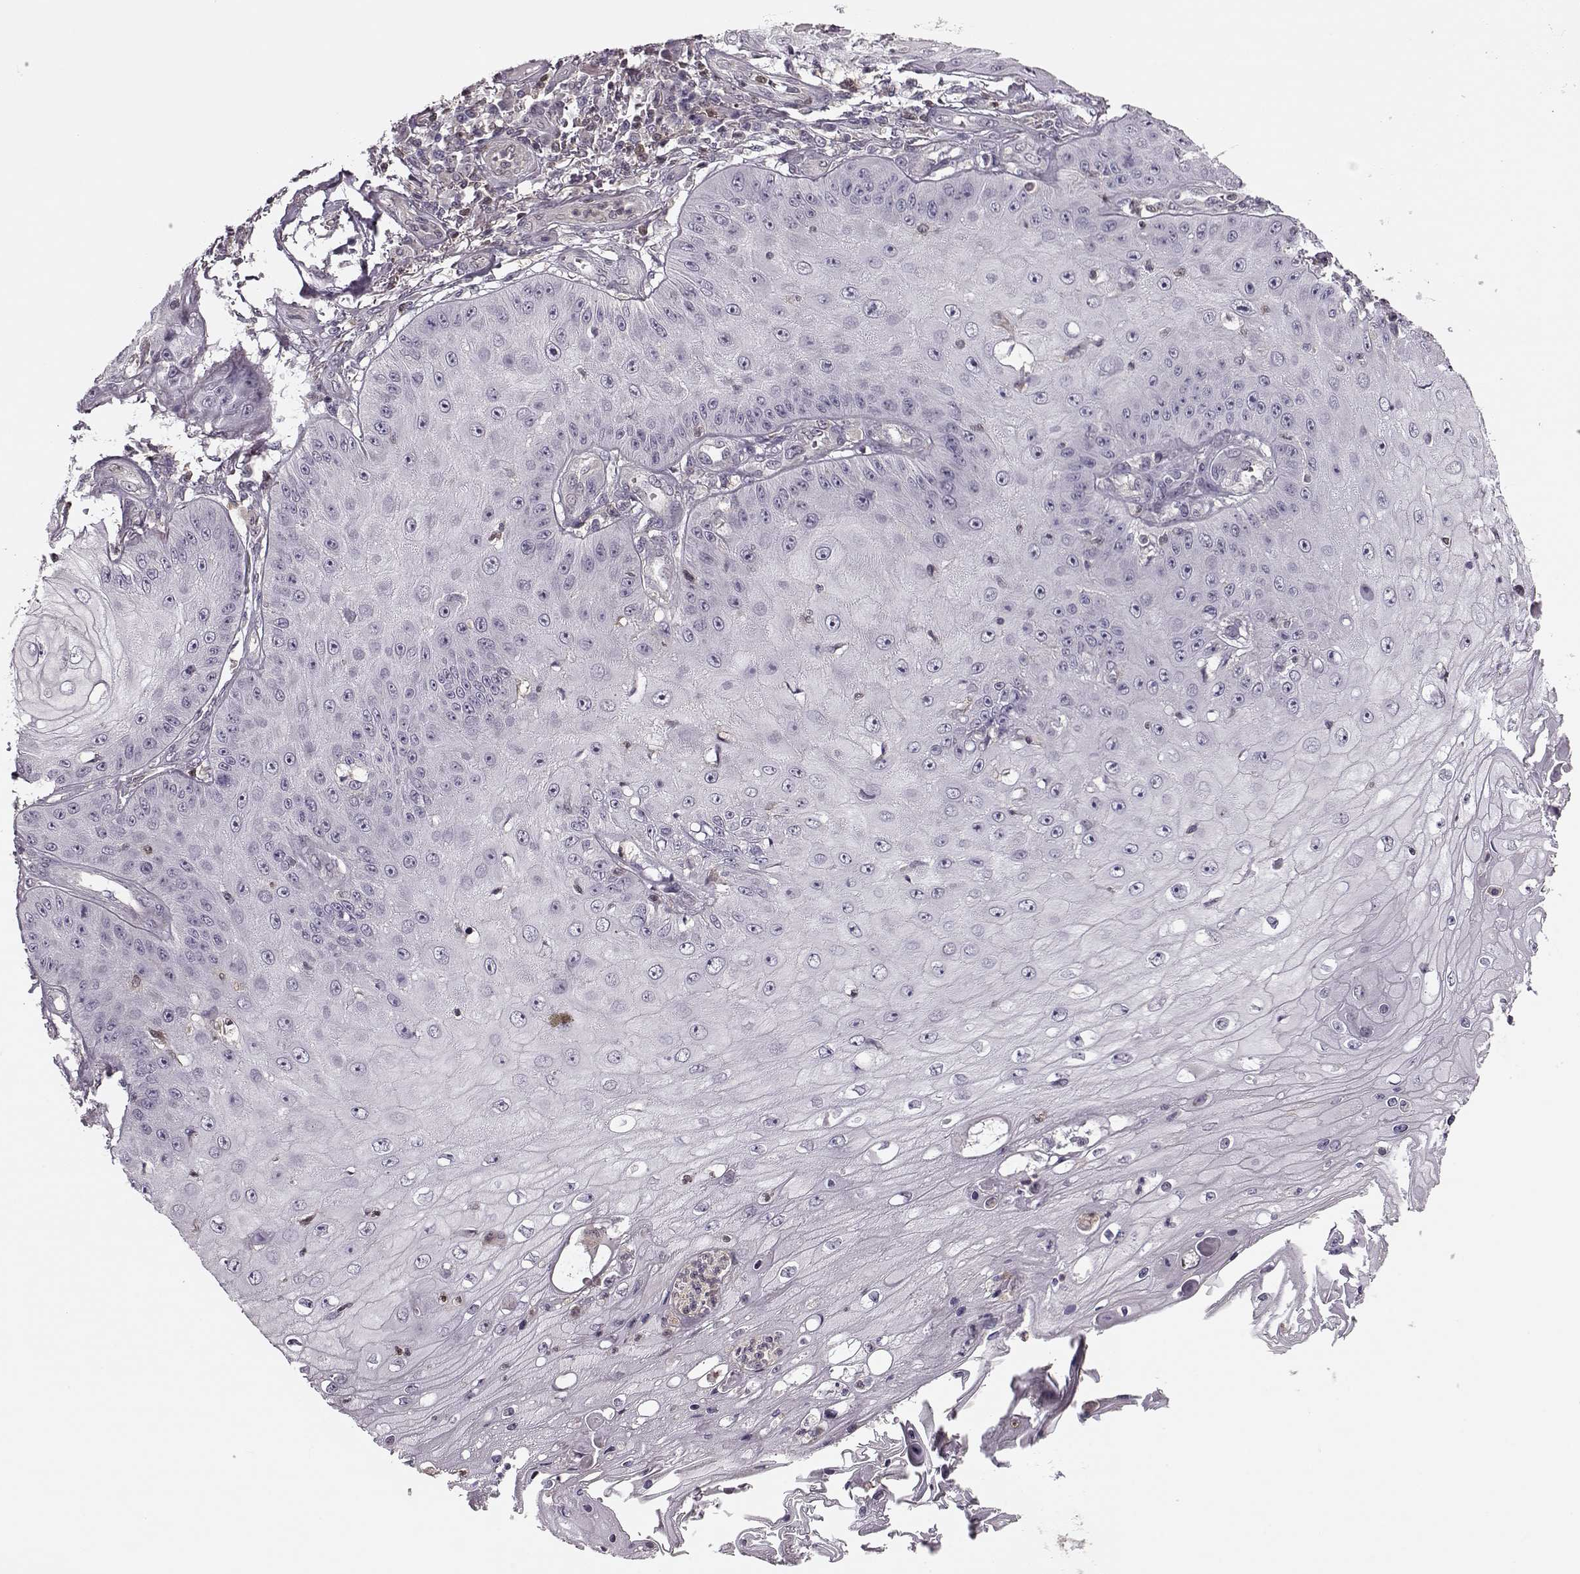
{"staining": {"intensity": "negative", "quantity": "none", "location": "none"}, "tissue": "skin cancer", "cell_type": "Tumor cells", "image_type": "cancer", "snomed": [{"axis": "morphology", "description": "Squamous cell carcinoma, NOS"}, {"axis": "topography", "description": "Skin"}], "caption": "High power microscopy micrograph of an immunohistochemistry image of skin cancer (squamous cell carcinoma), revealing no significant positivity in tumor cells.", "gene": "MFSD1", "patient": {"sex": "male", "age": 70}}